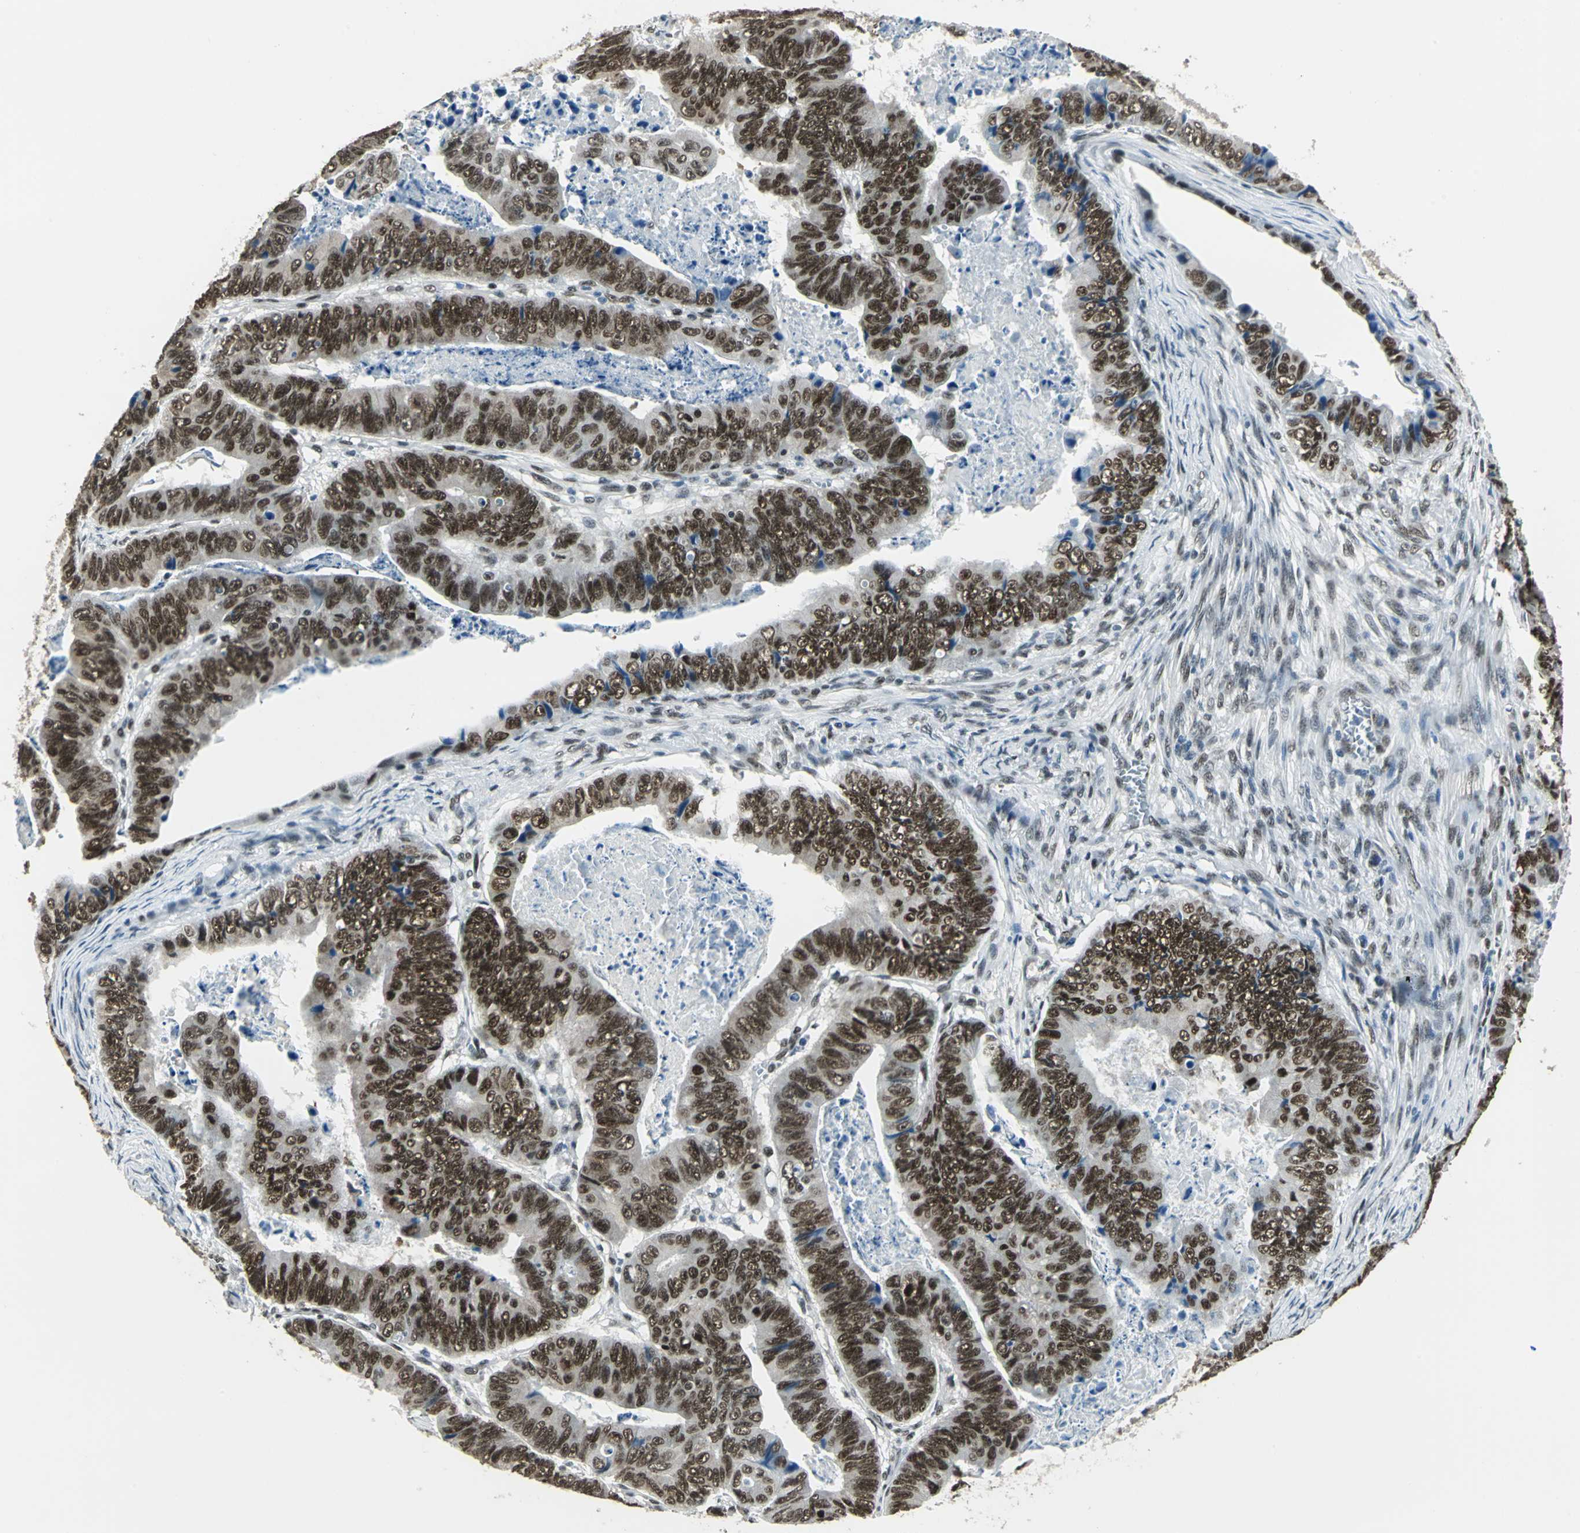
{"staining": {"intensity": "strong", "quantity": ">75%", "location": "nuclear"}, "tissue": "stomach cancer", "cell_type": "Tumor cells", "image_type": "cancer", "snomed": [{"axis": "morphology", "description": "Adenocarcinoma, NOS"}, {"axis": "topography", "description": "Stomach, lower"}], "caption": "Protein expression analysis of human stomach cancer reveals strong nuclear staining in approximately >75% of tumor cells. The staining is performed using DAB brown chromogen to label protein expression. The nuclei are counter-stained blue using hematoxylin.", "gene": "ADNP", "patient": {"sex": "male", "age": 77}}